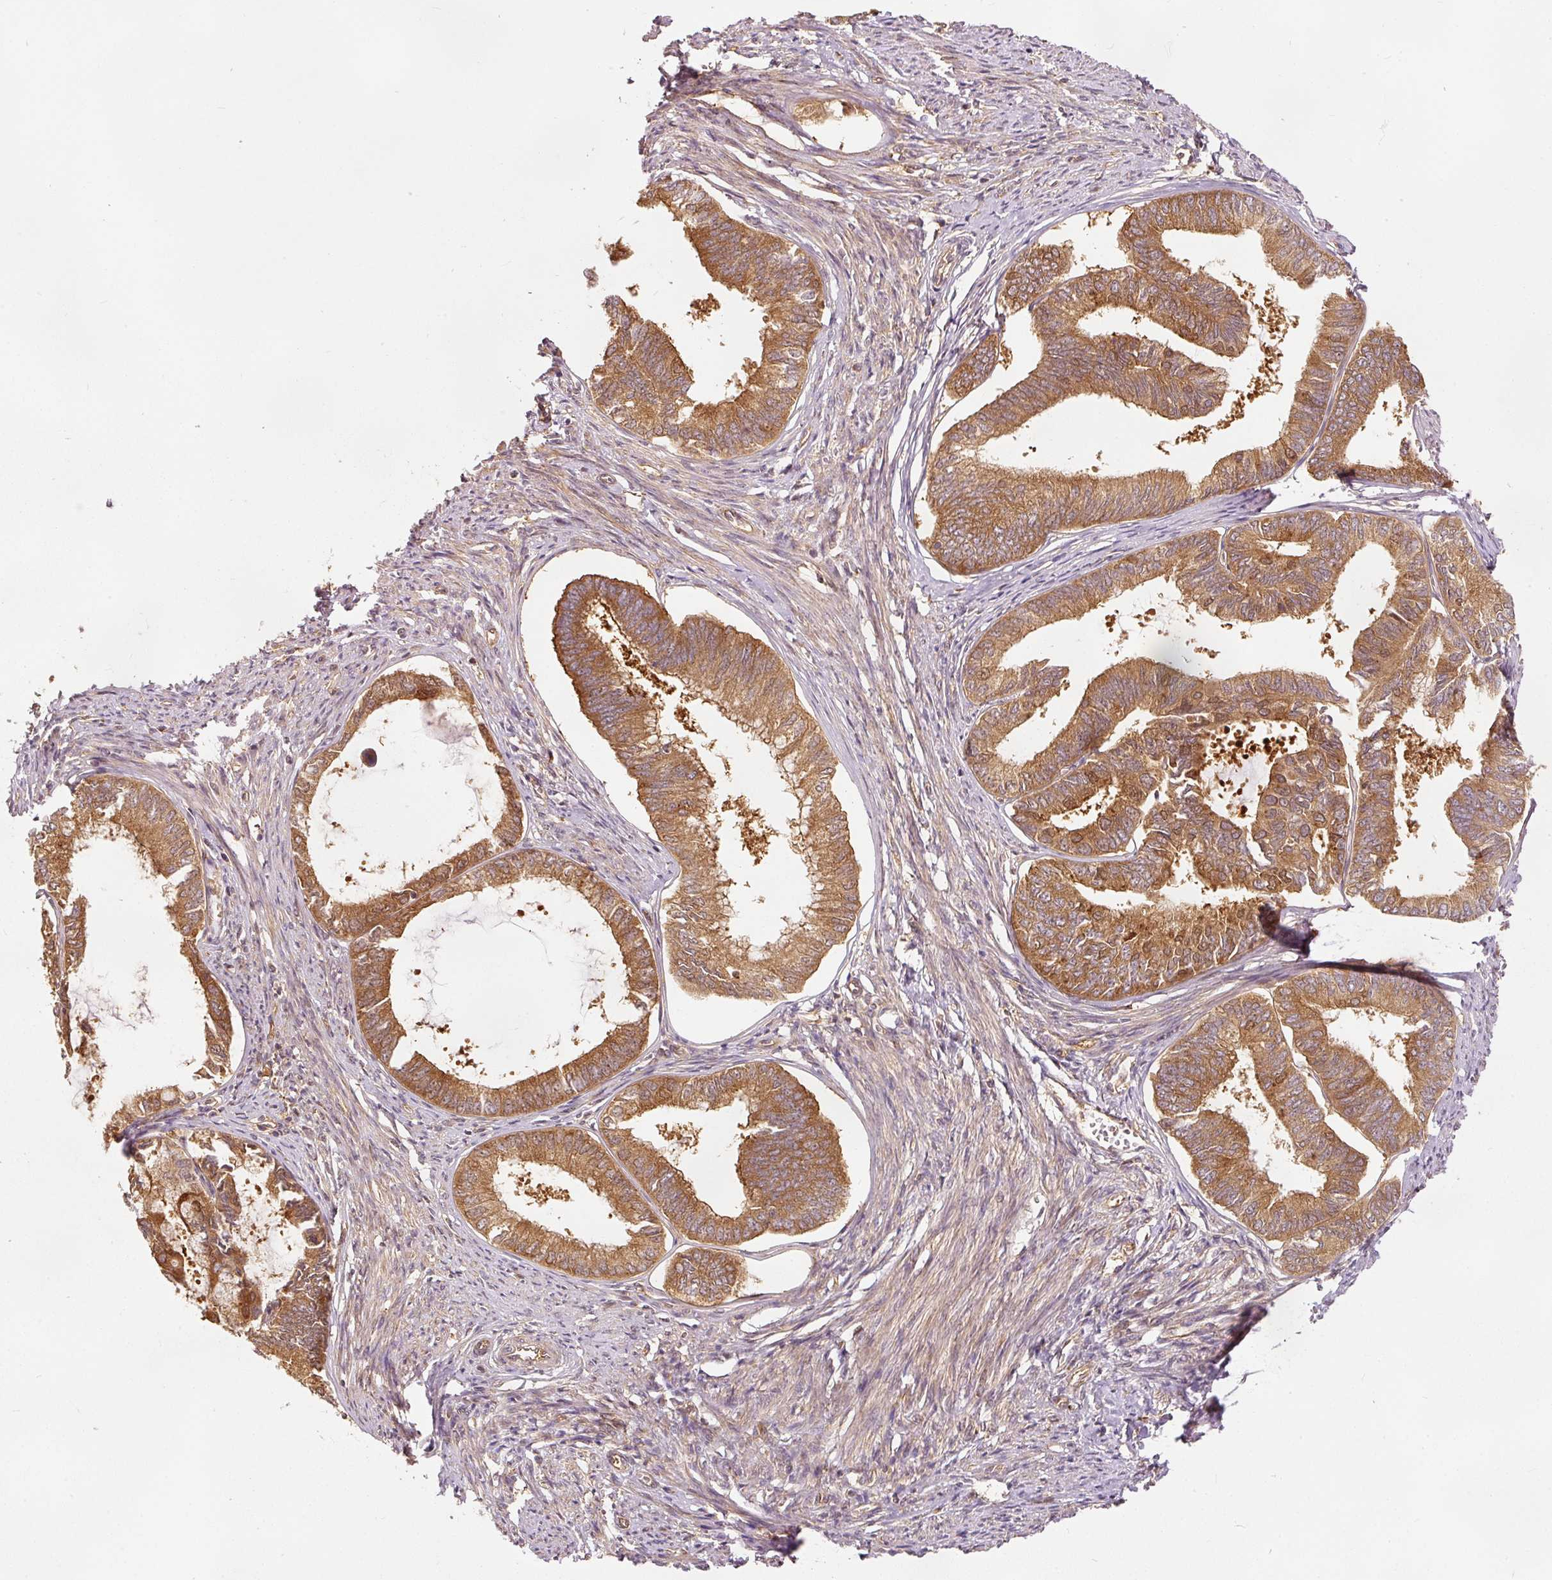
{"staining": {"intensity": "moderate", "quantity": ">75%", "location": "cytoplasmic/membranous"}, "tissue": "endometrial cancer", "cell_type": "Tumor cells", "image_type": "cancer", "snomed": [{"axis": "morphology", "description": "Adenocarcinoma, NOS"}, {"axis": "topography", "description": "Endometrium"}], "caption": "Endometrial adenocarcinoma tissue displays moderate cytoplasmic/membranous staining in about >75% of tumor cells", "gene": "EIF3B", "patient": {"sex": "female", "age": 86}}